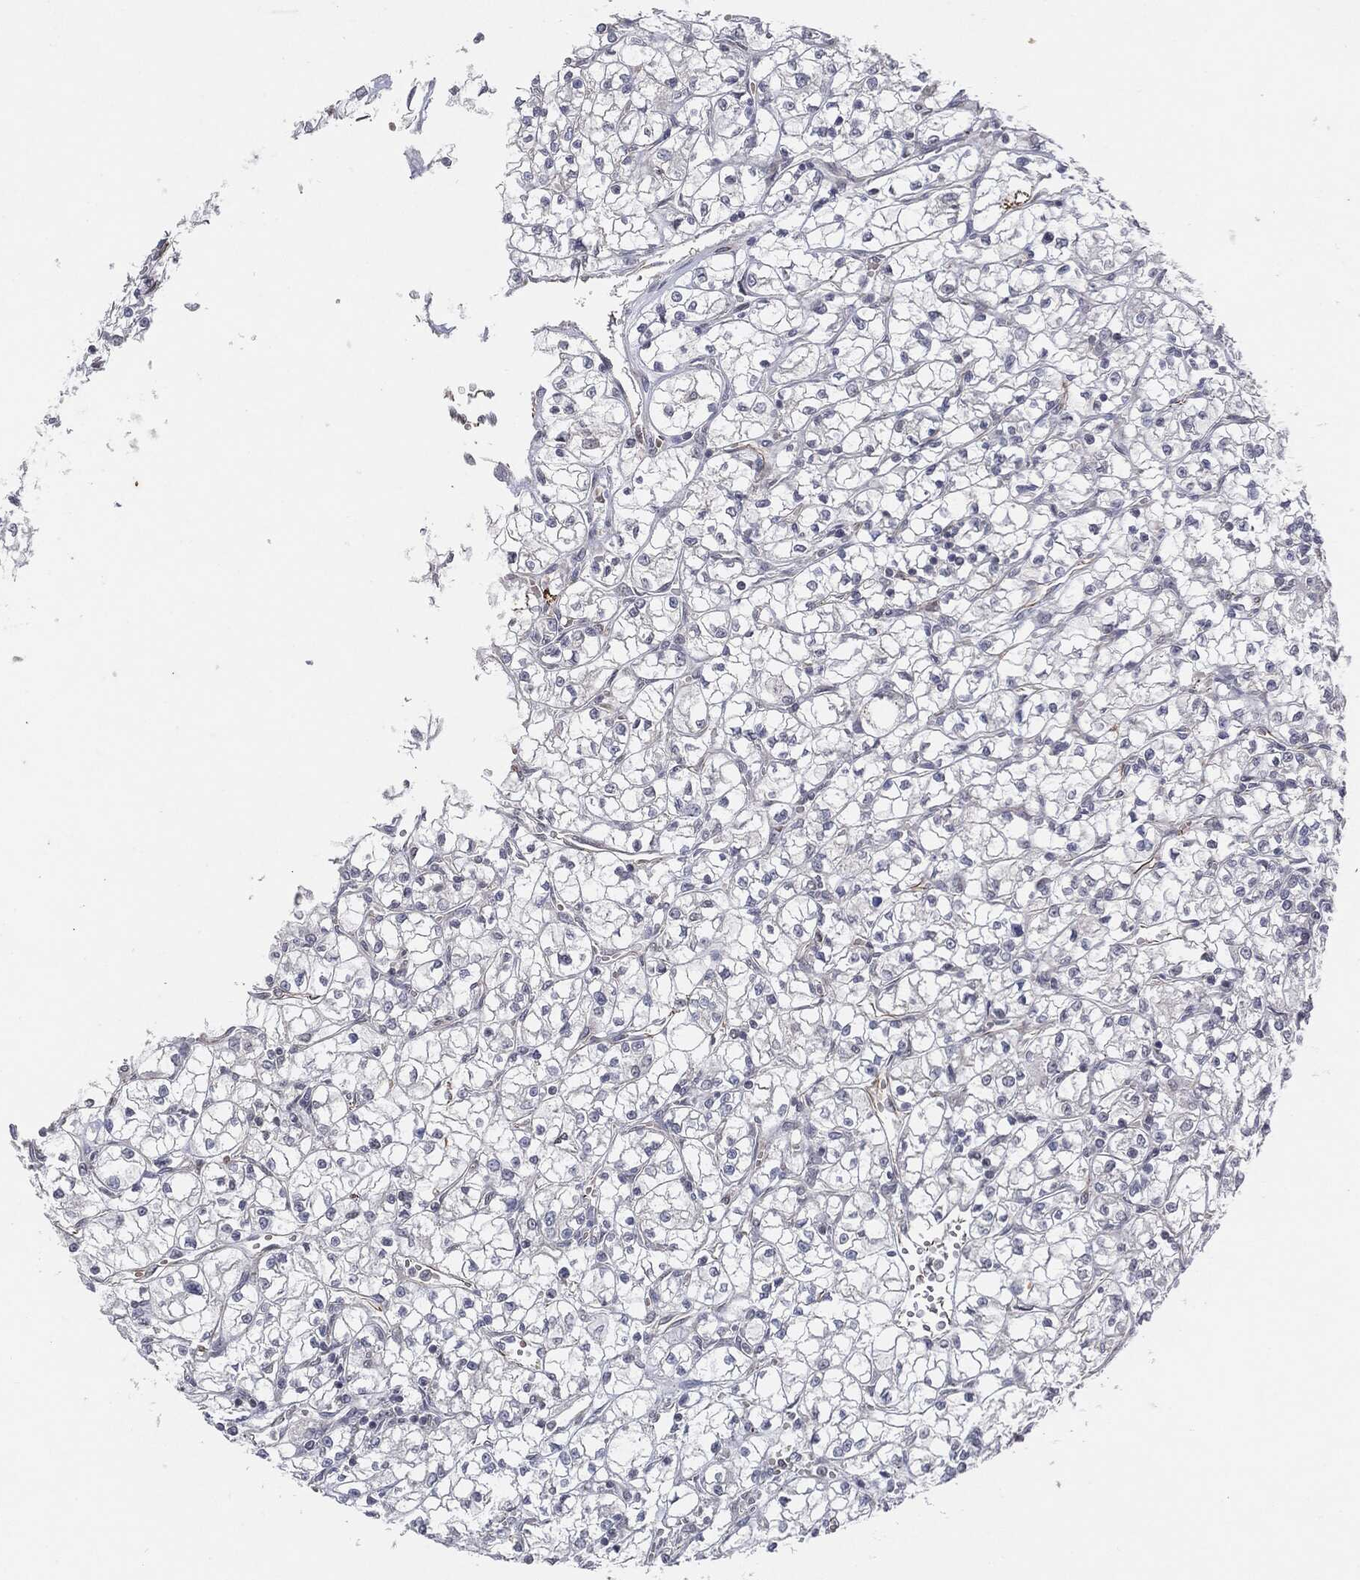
{"staining": {"intensity": "moderate", "quantity": "<25%", "location": "nuclear"}, "tissue": "renal cancer", "cell_type": "Tumor cells", "image_type": "cancer", "snomed": [{"axis": "morphology", "description": "Adenocarcinoma, NOS"}, {"axis": "topography", "description": "Kidney"}], "caption": "Human renal cancer (adenocarcinoma) stained with a brown dye reveals moderate nuclear positive expression in about <25% of tumor cells.", "gene": "TP53RK", "patient": {"sex": "female", "age": 64}}